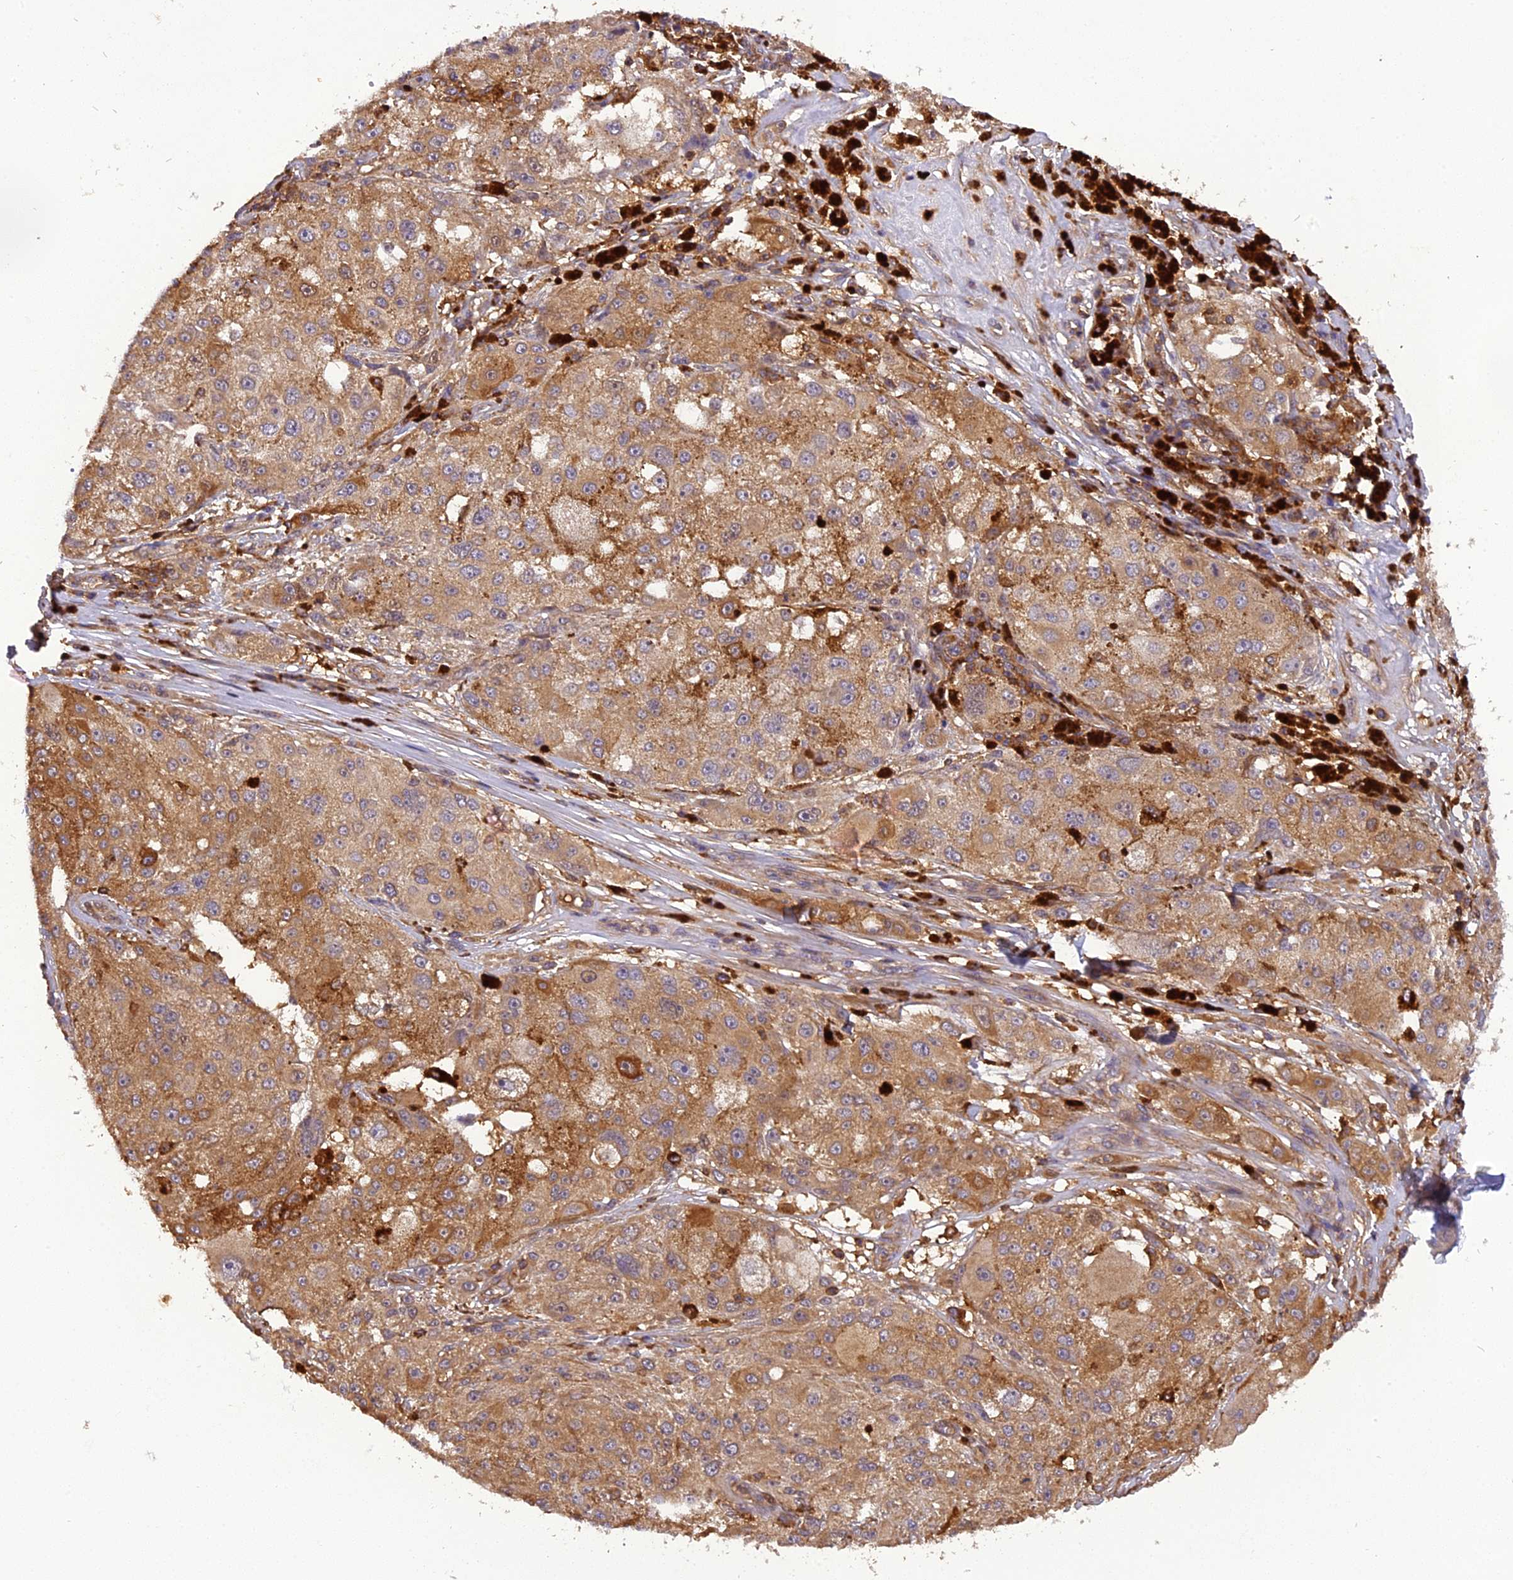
{"staining": {"intensity": "moderate", "quantity": ">75%", "location": "cytoplasmic/membranous"}, "tissue": "melanoma", "cell_type": "Tumor cells", "image_type": "cancer", "snomed": [{"axis": "morphology", "description": "Necrosis, NOS"}, {"axis": "morphology", "description": "Malignant melanoma, NOS"}, {"axis": "topography", "description": "Skin"}], "caption": "There is medium levels of moderate cytoplasmic/membranous positivity in tumor cells of melanoma, as demonstrated by immunohistochemical staining (brown color).", "gene": "STOML1", "patient": {"sex": "female", "age": 87}}